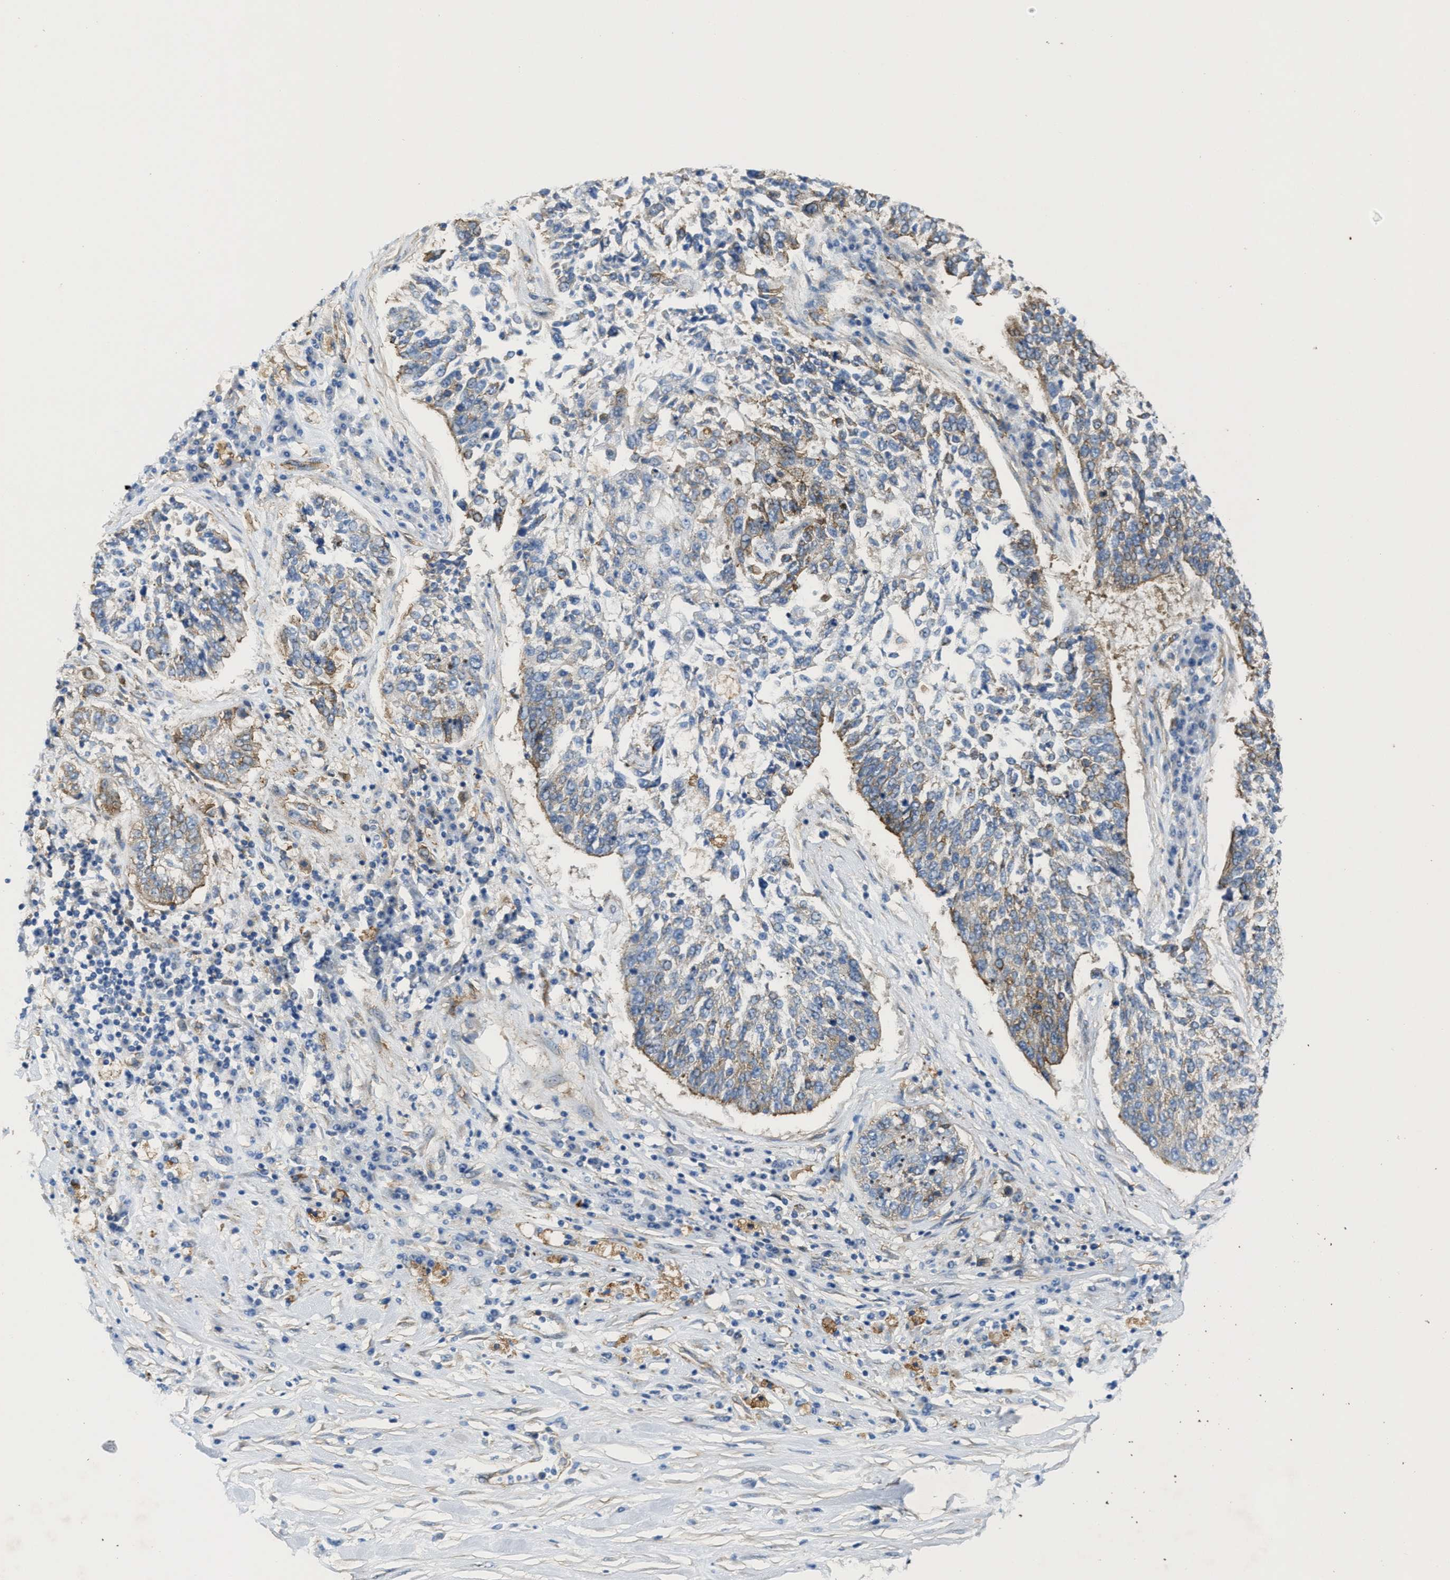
{"staining": {"intensity": "moderate", "quantity": "25%-75%", "location": "cytoplasmic/membranous"}, "tissue": "lung cancer", "cell_type": "Tumor cells", "image_type": "cancer", "snomed": [{"axis": "morphology", "description": "Normal tissue, NOS"}, {"axis": "morphology", "description": "Squamous cell carcinoma, NOS"}, {"axis": "topography", "description": "Cartilage tissue"}, {"axis": "topography", "description": "Bronchus"}, {"axis": "topography", "description": "Lung"}], "caption": "Immunohistochemistry (IHC) micrograph of human lung cancer stained for a protein (brown), which reveals medium levels of moderate cytoplasmic/membranous positivity in about 25%-75% of tumor cells.", "gene": "NAB1", "patient": {"sex": "female", "age": 49}}